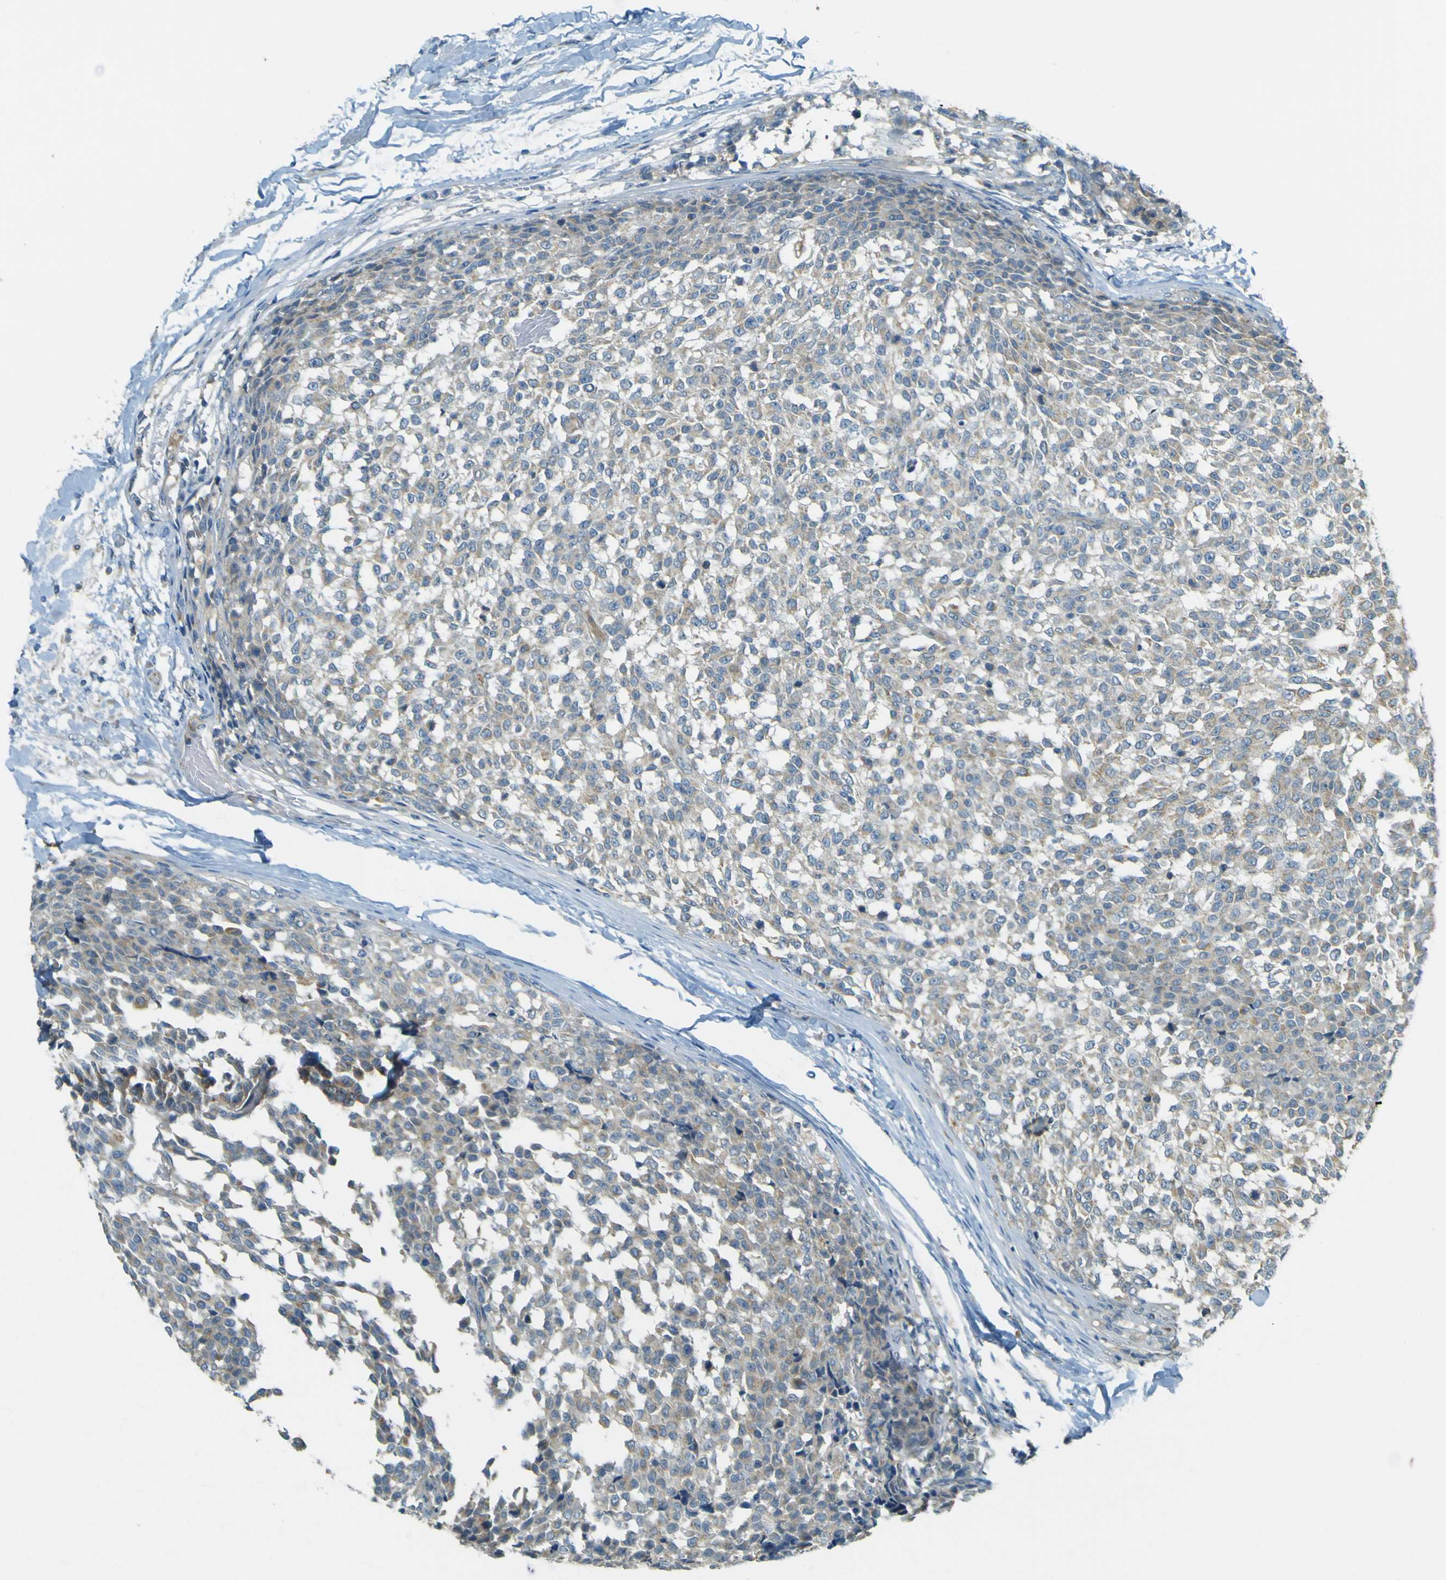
{"staining": {"intensity": "weak", "quantity": "25%-75%", "location": "cytoplasmic/membranous"}, "tissue": "testis cancer", "cell_type": "Tumor cells", "image_type": "cancer", "snomed": [{"axis": "morphology", "description": "Seminoma, NOS"}, {"axis": "topography", "description": "Testis"}], "caption": "Human testis cancer (seminoma) stained with a brown dye shows weak cytoplasmic/membranous positive positivity in about 25%-75% of tumor cells.", "gene": "FKTN", "patient": {"sex": "male", "age": 59}}